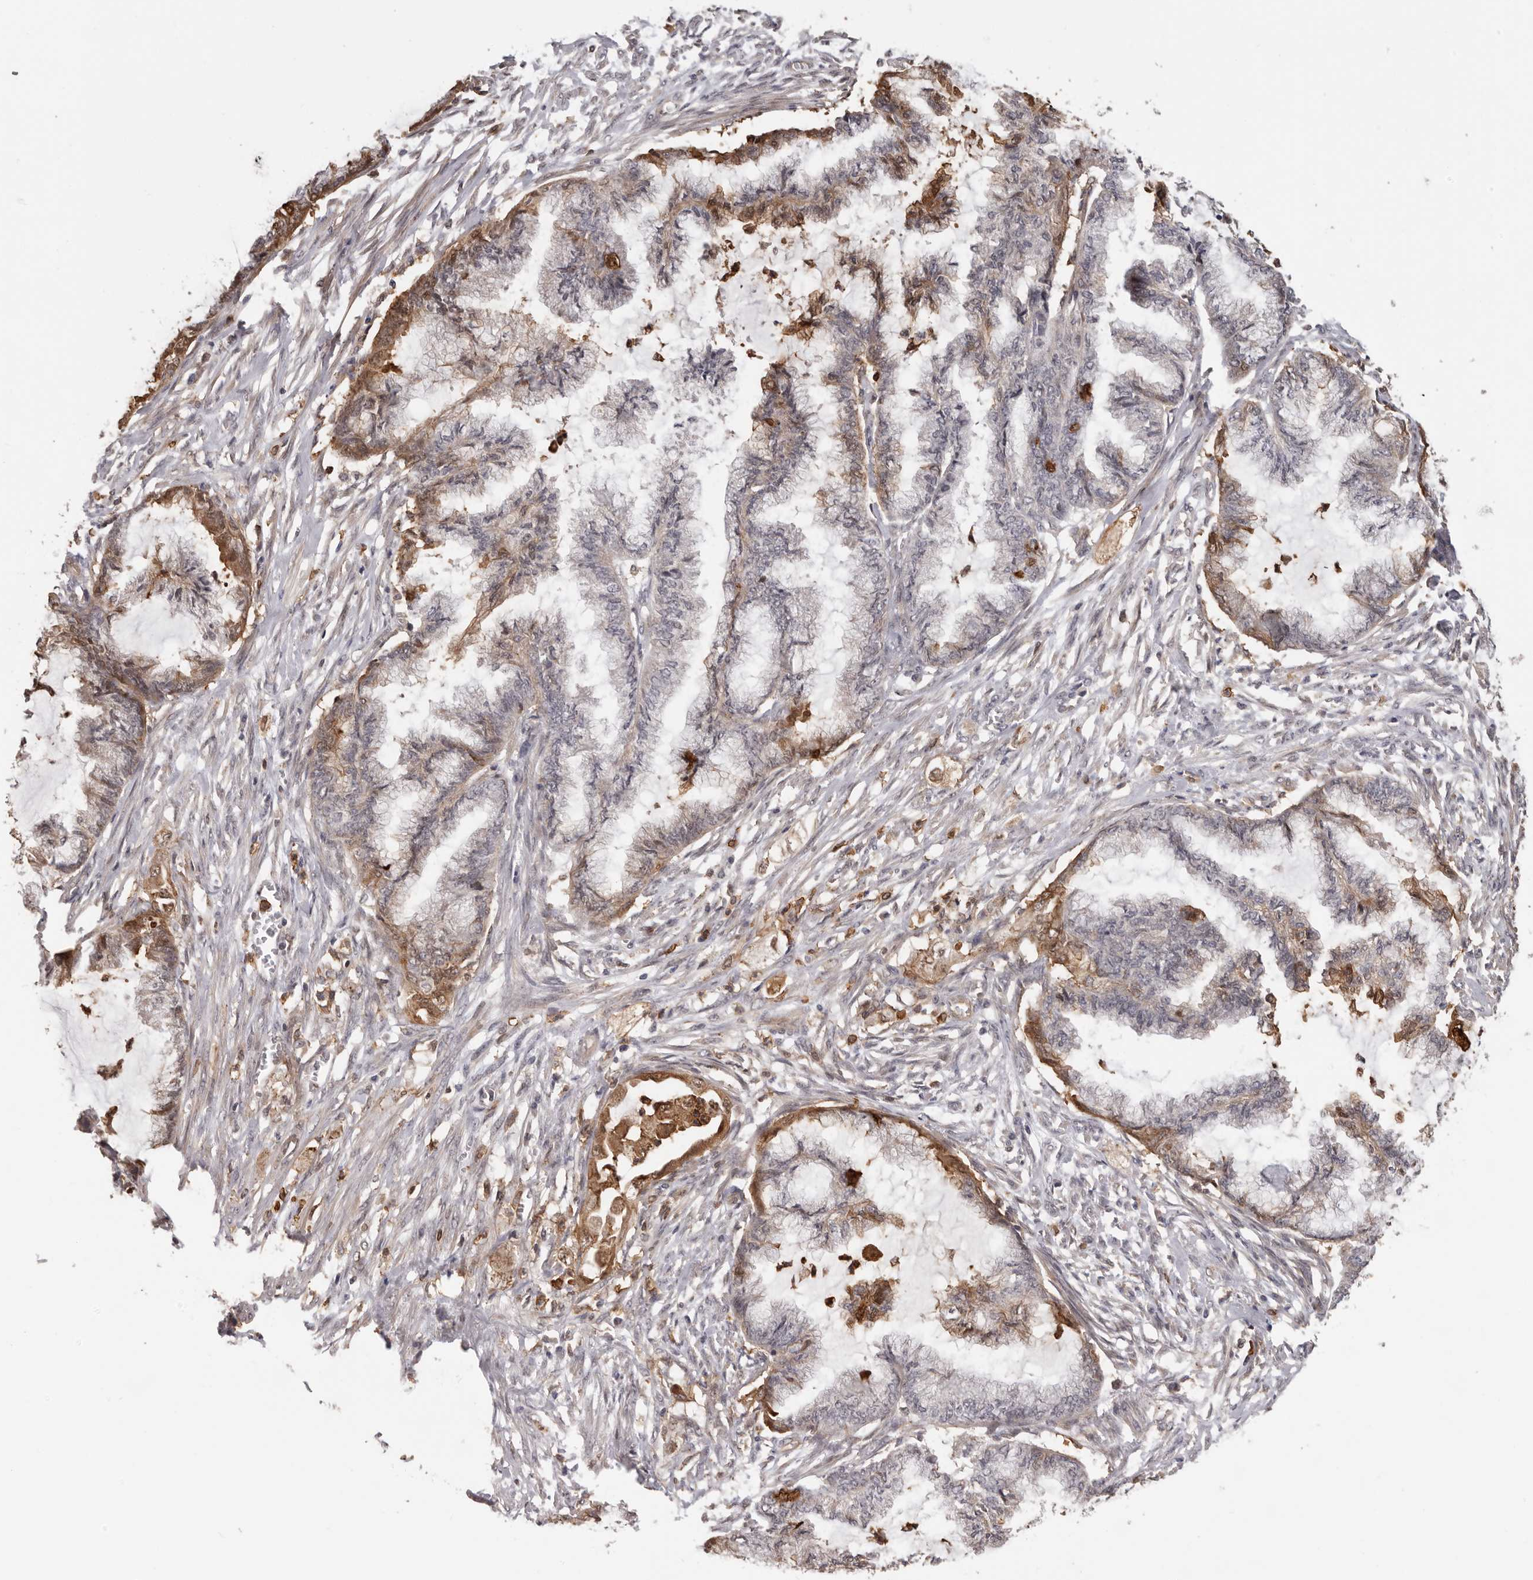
{"staining": {"intensity": "moderate", "quantity": "25%-75%", "location": "cytoplasmic/membranous"}, "tissue": "endometrial cancer", "cell_type": "Tumor cells", "image_type": "cancer", "snomed": [{"axis": "morphology", "description": "Adenocarcinoma, NOS"}, {"axis": "topography", "description": "Endometrium"}], "caption": "The image shows a brown stain indicating the presence of a protein in the cytoplasmic/membranous of tumor cells in adenocarcinoma (endometrial).", "gene": "PRR12", "patient": {"sex": "female", "age": 86}}